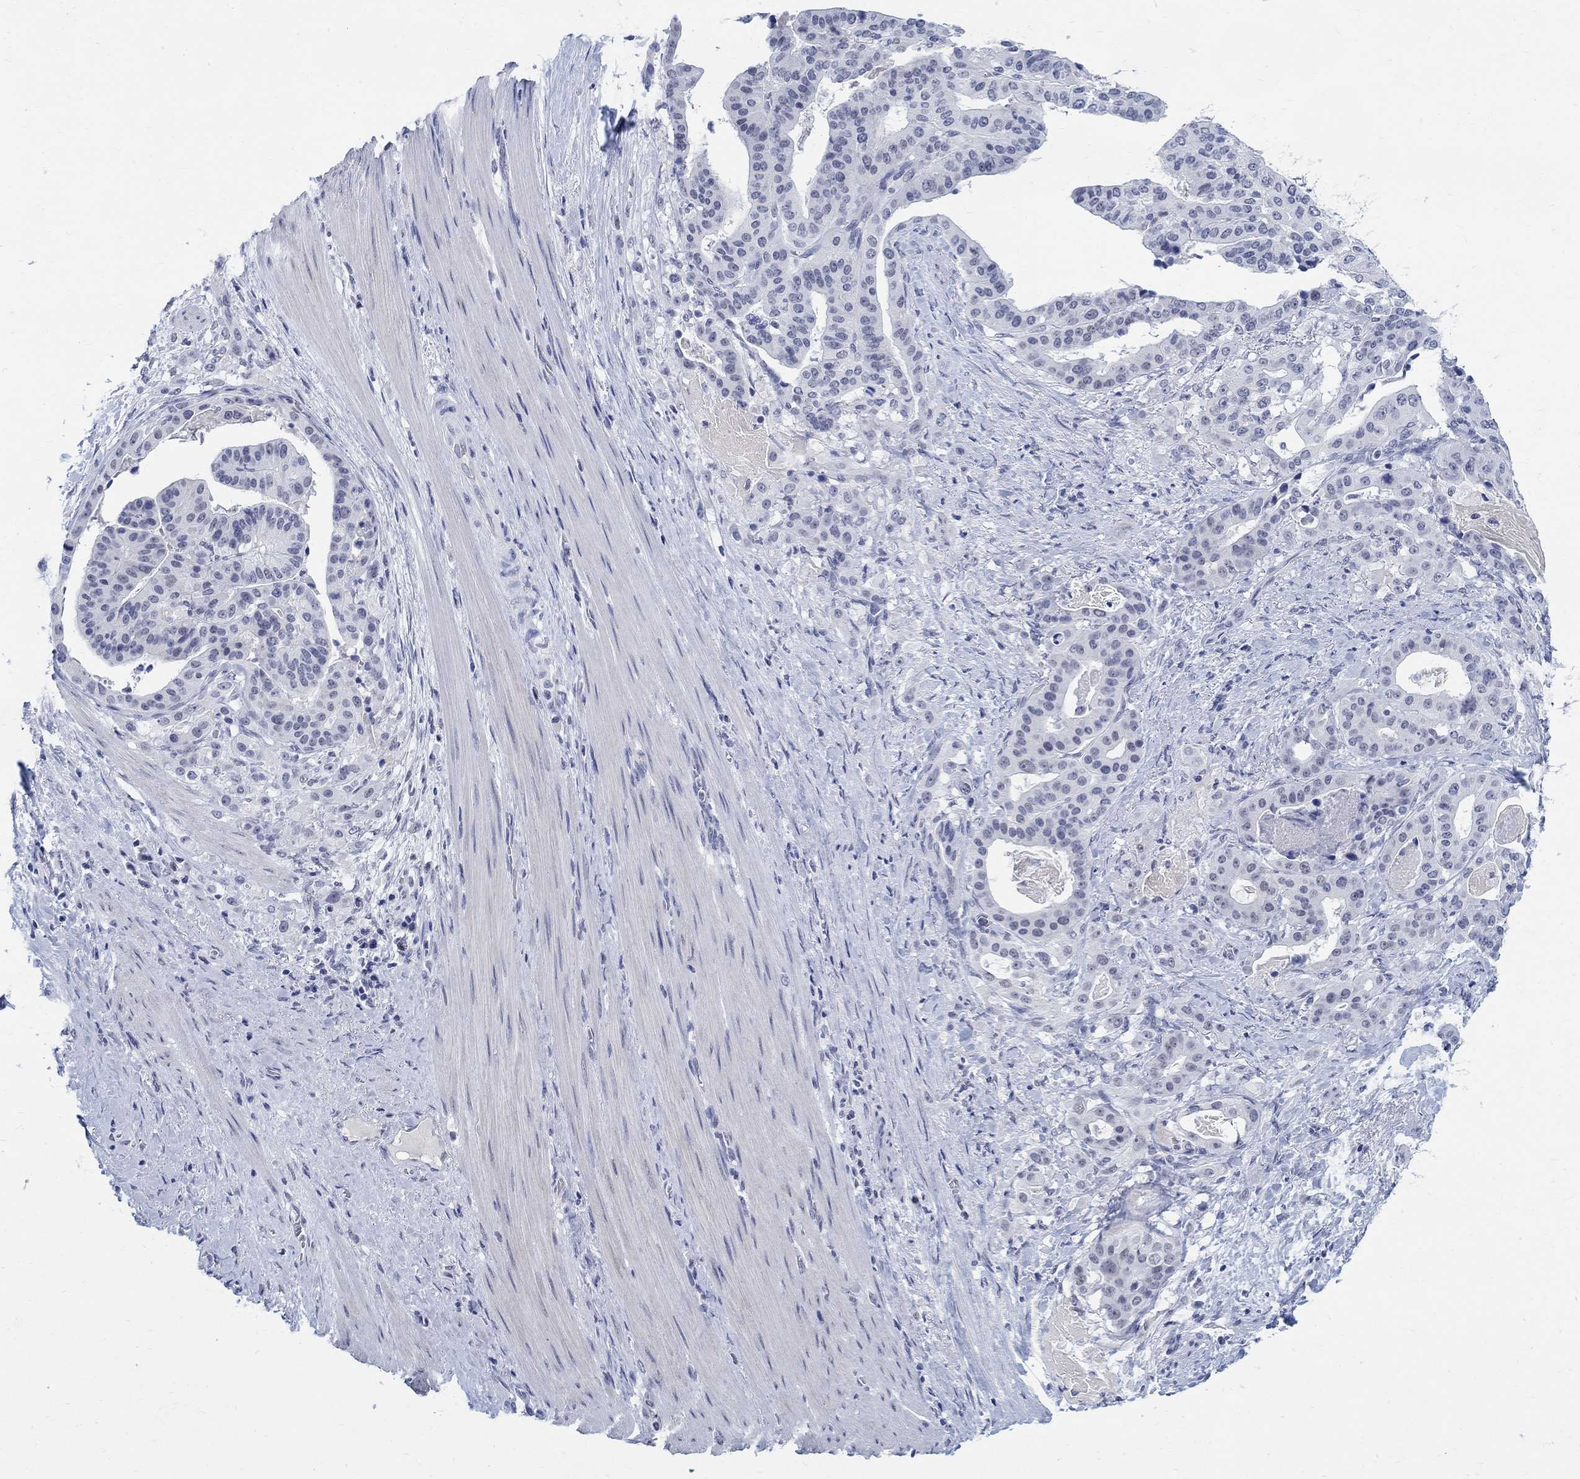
{"staining": {"intensity": "negative", "quantity": "none", "location": "none"}, "tissue": "stomach cancer", "cell_type": "Tumor cells", "image_type": "cancer", "snomed": [{"axis": "morphology", "description": "Adenocarcinoma, NOS"}, {"axis": "topography", "description": "Stomach"}], "caption": "Stomach cancer (adenocarcinoma) was stained to show a protein in brown. There is no significant positivity in tumor cells. Brightfield microscopy of immunohistochemistry stained with DAB (brown) and hematoxylin (blue), captured at high magnification.", "gene": "ANKS1B", "patient": {"sex": "male", "age": 48}}